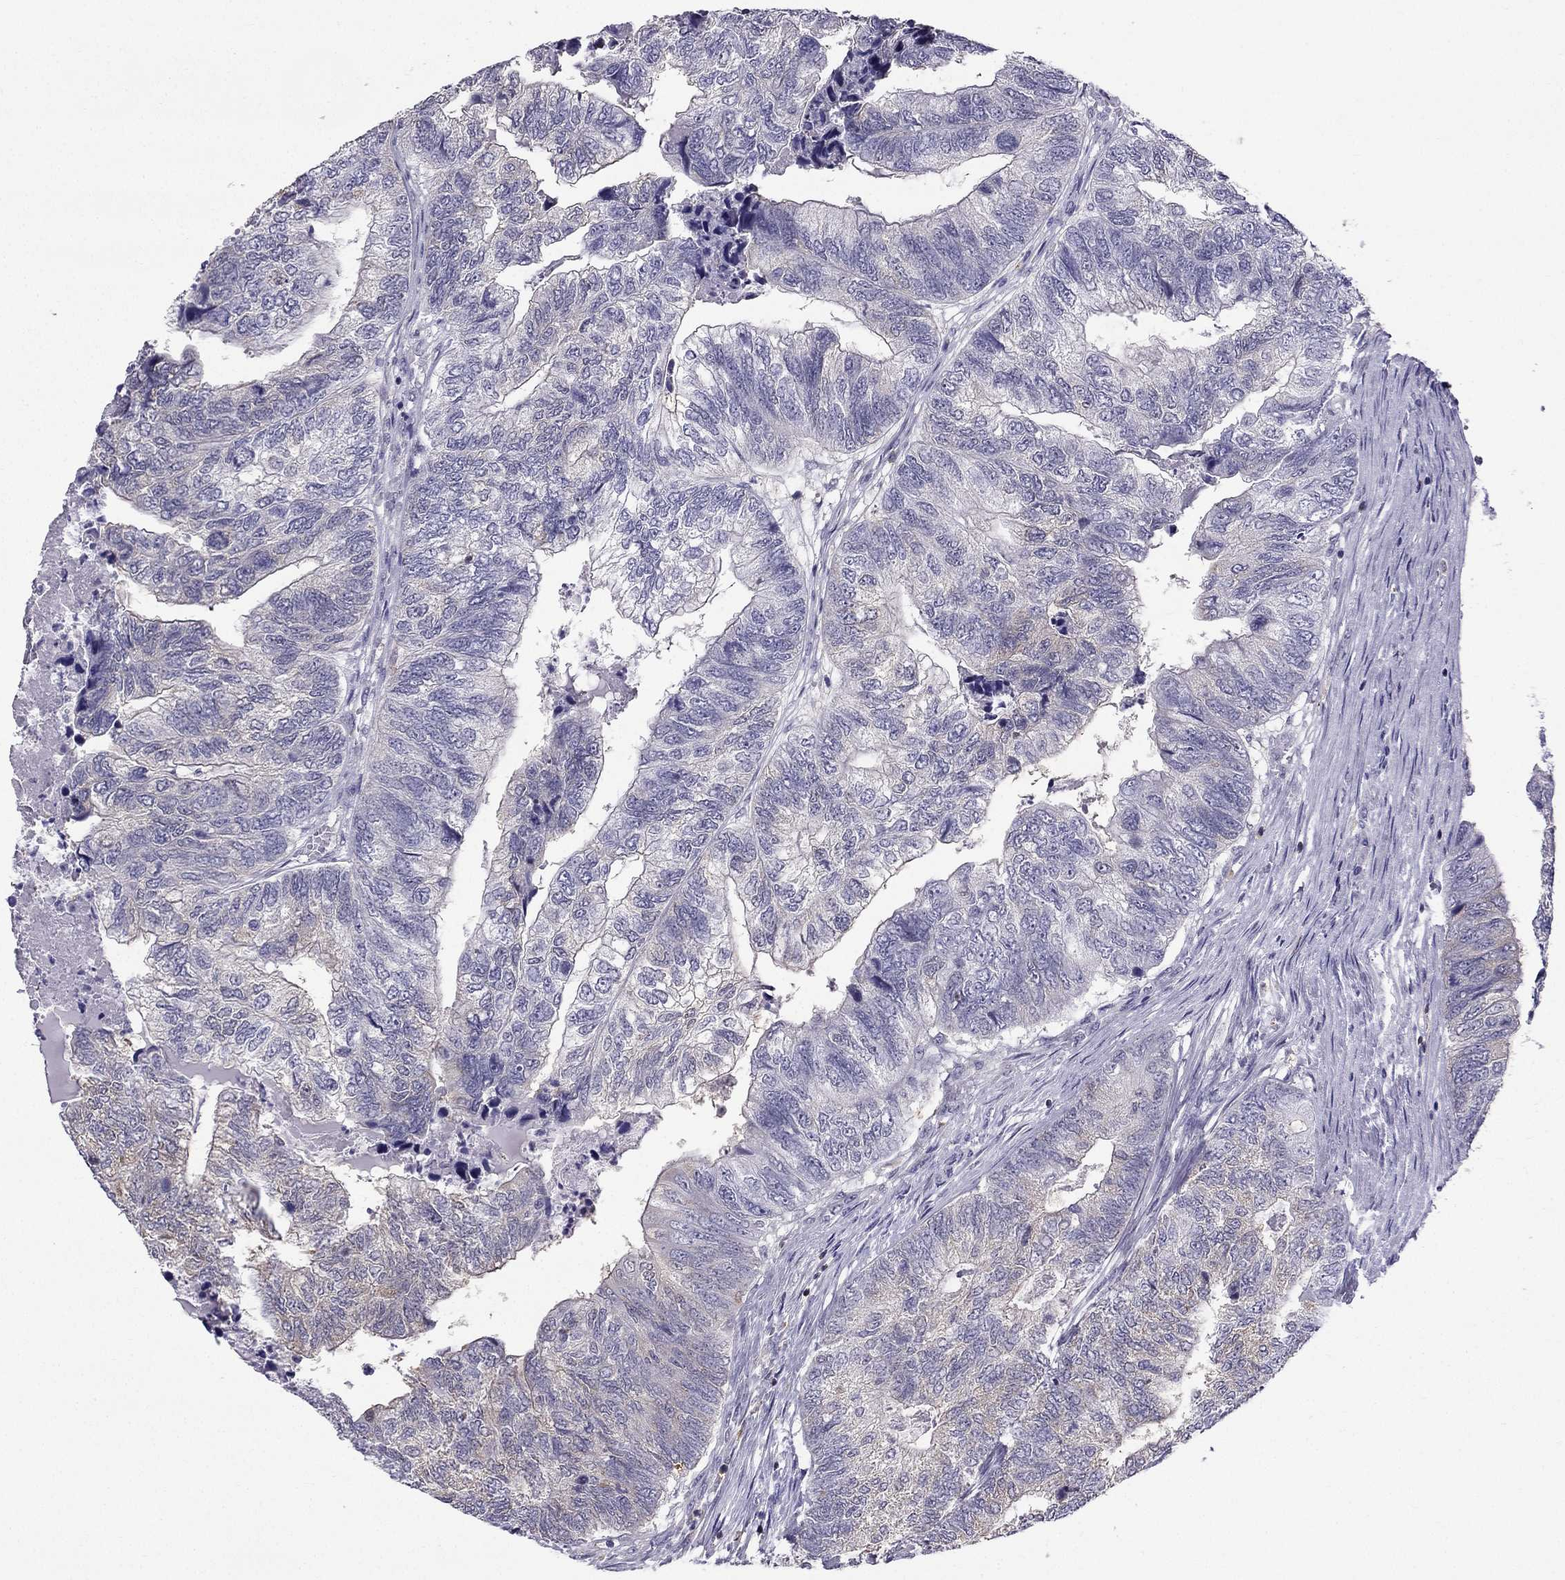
{"staining": {"intensity": "weak", "quantity": "<25%", "location": "cytoplasmic/membranous"}, "tissue": "colorectal cancer", "cell_type": "Tumor cells", "image_type": "cancer", "snomed": [{"axis": "morphology", "description": "Adenocarcinoma, NOS"}, {"axis": "topography", "description": "Colon"}], "caption": "The image demonstrates no significant staining in tumor cells of colorectal cancer (adenocarcinoma).", "gene": "CCK", "patient": {"sex": "female", "age": 67}}